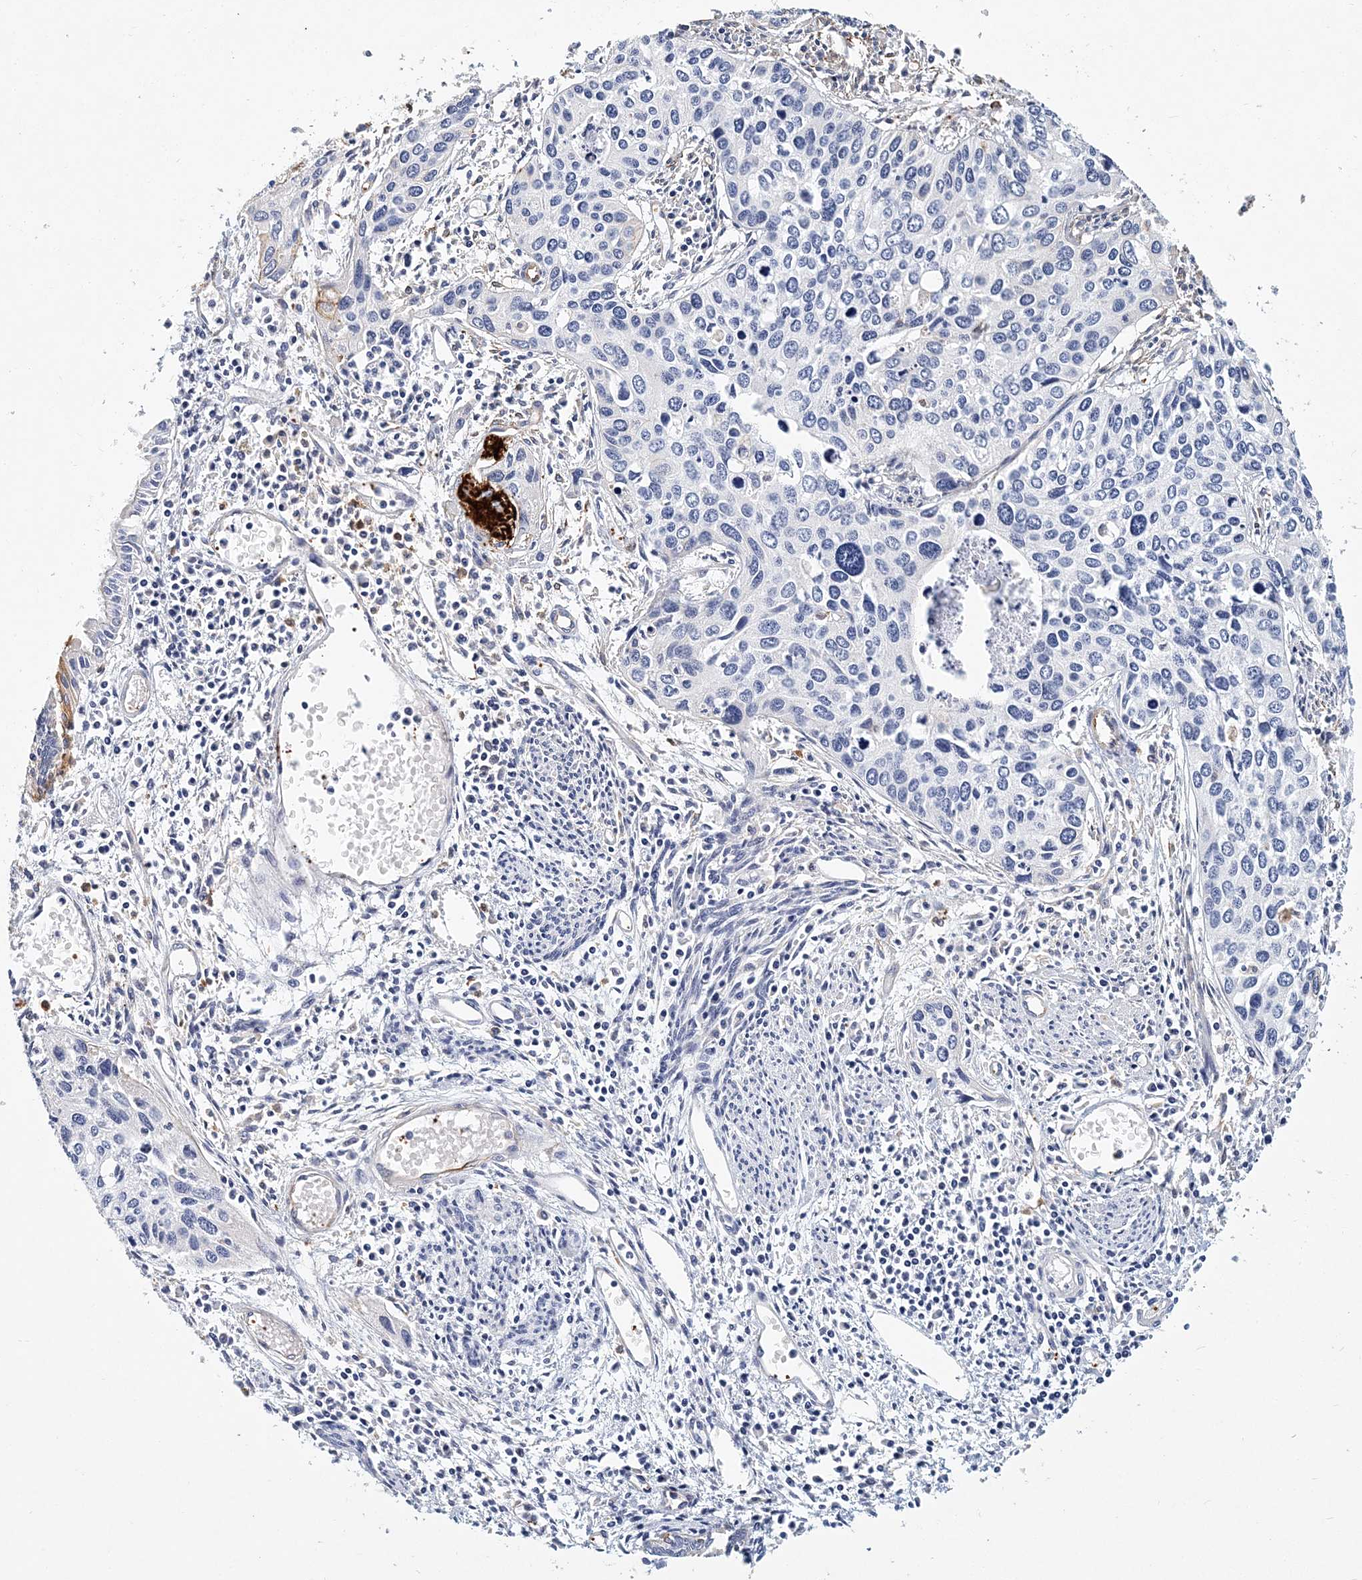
{"staining": {"intensity": "negative", "quantity": "none", "location": "none"}, "tissue": "cervical cancer", "cell_type": "Tumor cells", "image_type": "cancer", "snomed": [{"axis": "morphology", "description": "Squamous cell carcinoma, NOS"}, {"axis": "topography", "description": "Cervix"}], "caption": "This is an IHC micrograph of cervical squamous cell carcinoma. There is no staining in tumor cells.", "gene": "ITGA2B", "patient": {"sex": "female", "age": 55}}